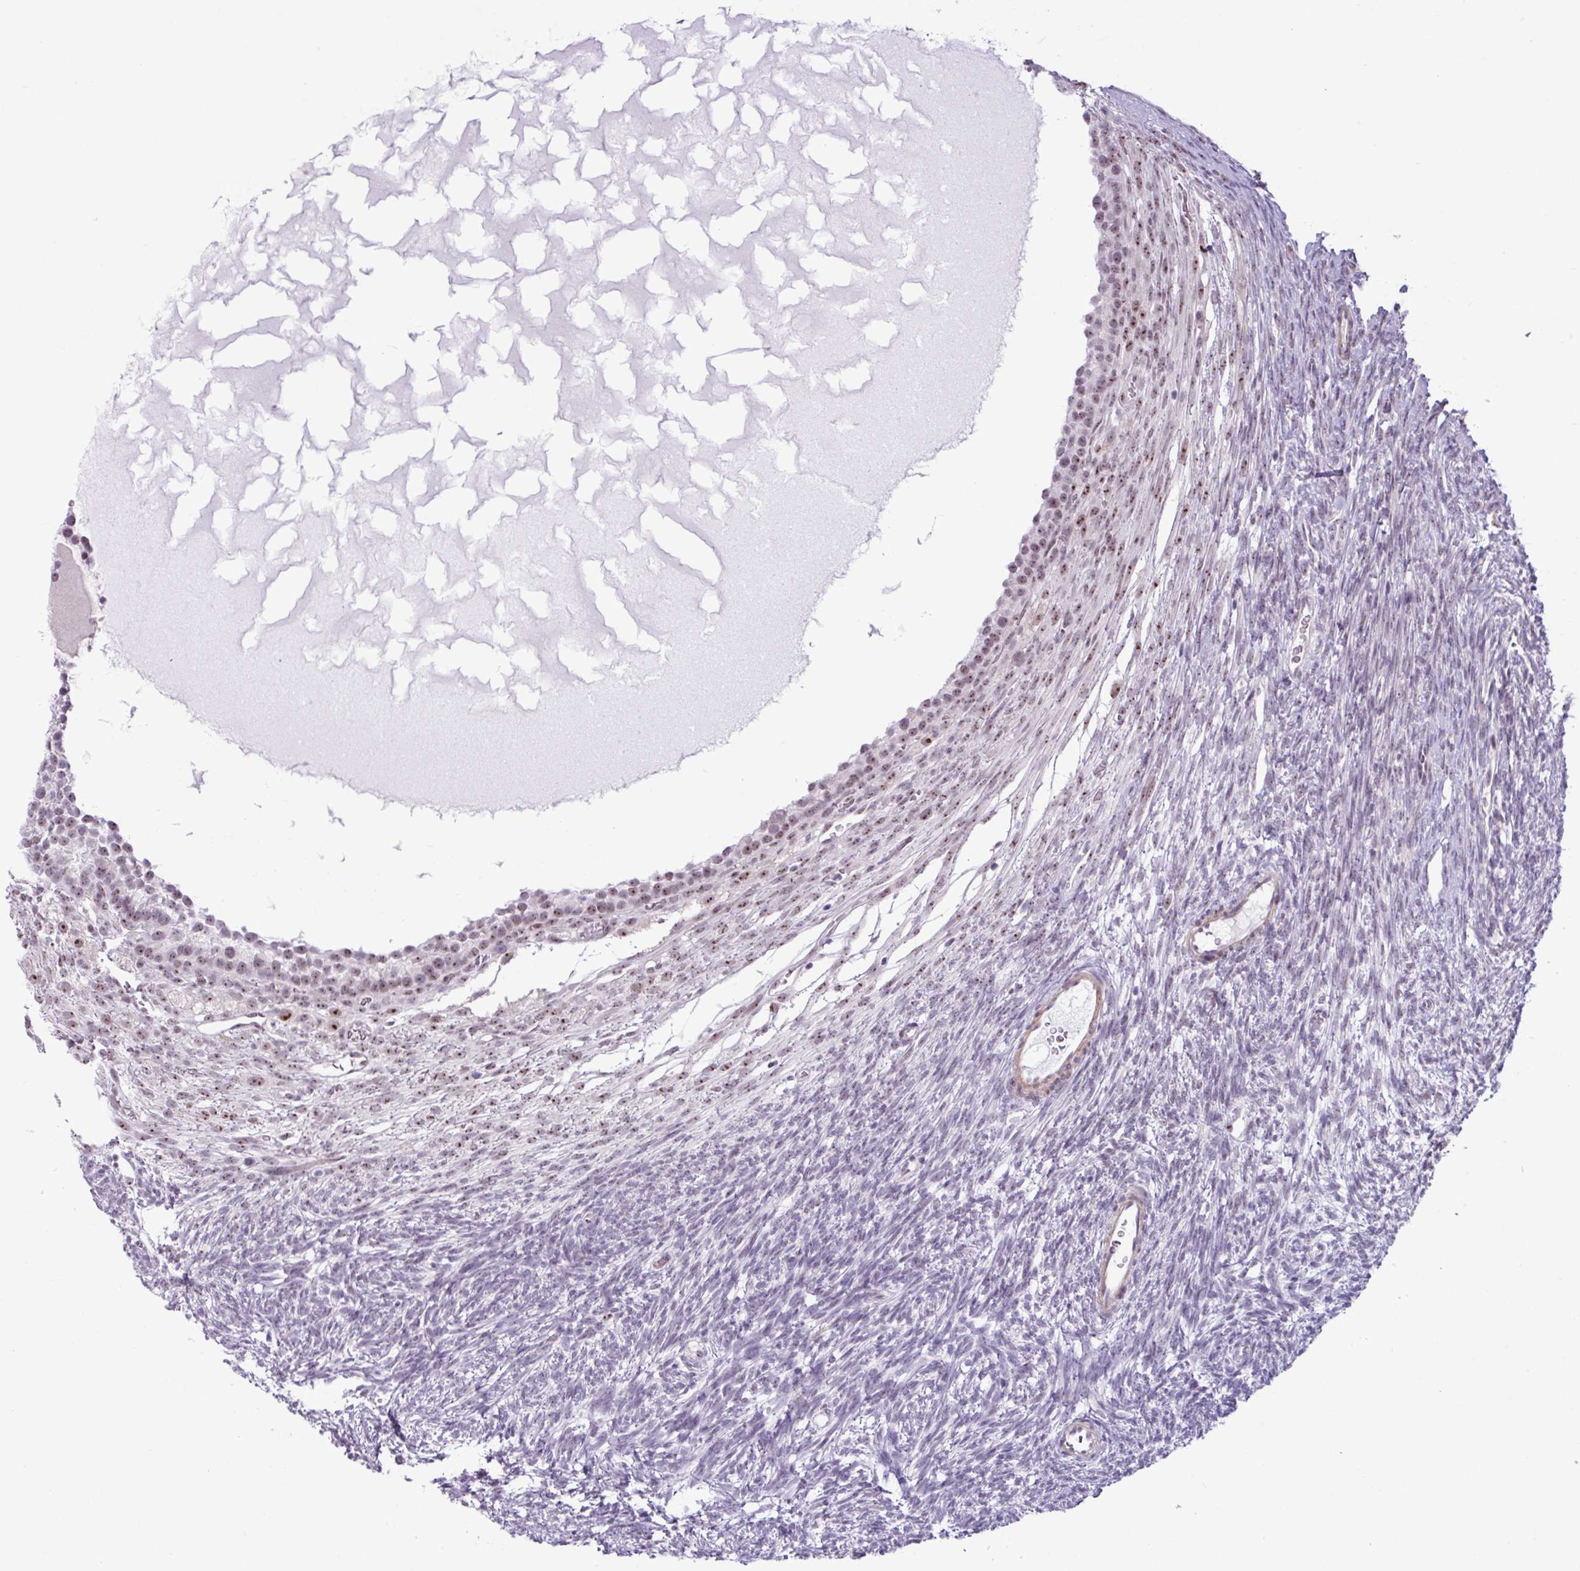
{"staining": {"intensity": "moderate", "quantity": "25%-75%", "location": "nuclear"}, "tissue": "ovary", "cell_type": "Follicle cells", "image_type": "normal", "snomed": [{"axis": "morphology", "description": "Normal tissue, NOS"}, {"axis": "topography", "description": "Ovary"}], "caption": "Approximately 25%-75% of follicle cells in unremarkable human ovary display moderate nuclear protein positivity as visualized by brown immunohistochemical staining.", "gene": "UTP18", "patient": {"sex": "female", "age": 39}}